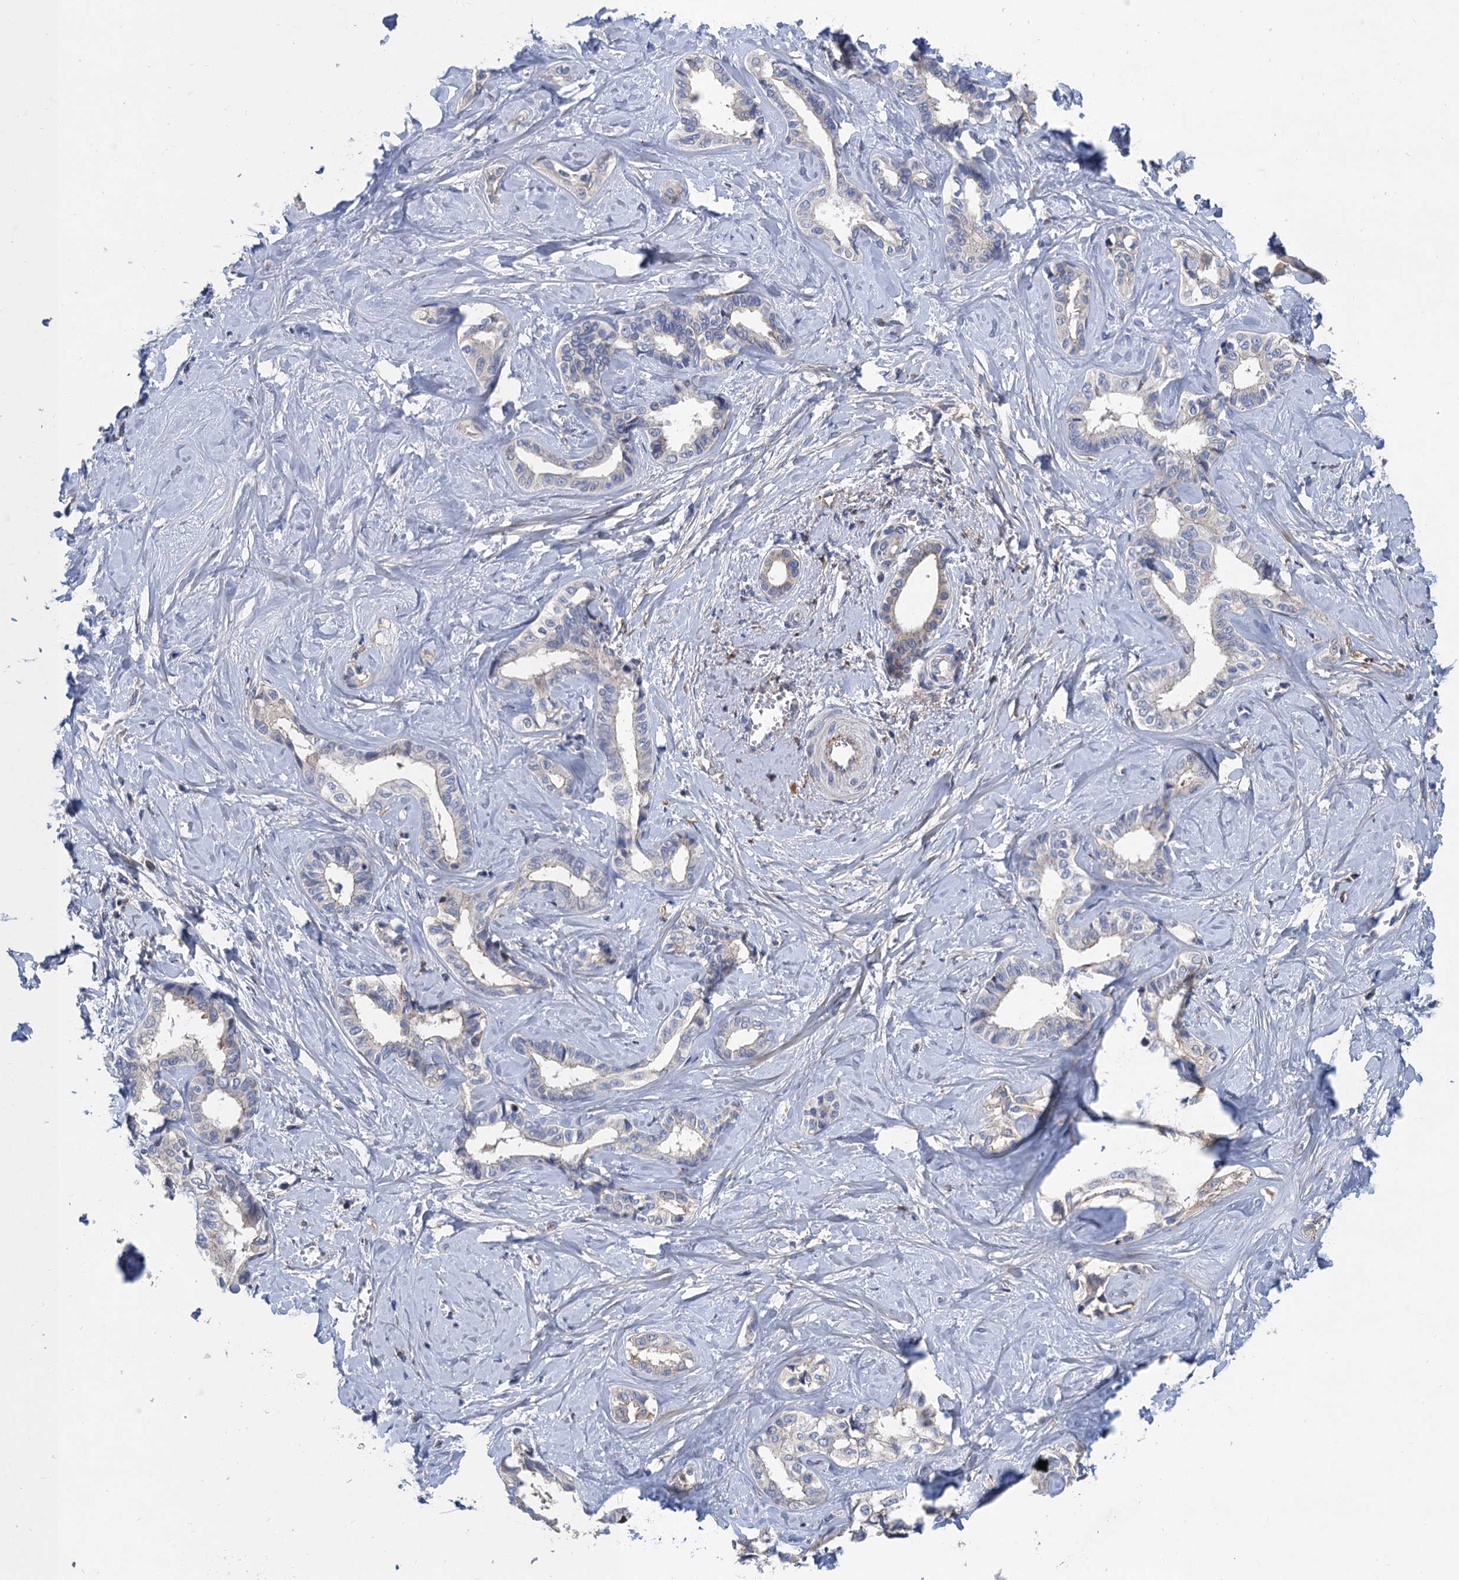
{"staining": {"intensity": "negative", "quantity": "none", "location": "none"}, "tissue": "liver cancer", "cell_type": "Tumor cells", "image_type": "cancer", "snomed": [{"axis": "morphology", "description": "Cholangiocarcinoma"}, {"axis": "topography", "description": "Liver"}], "caption": "Protein analysis of liver cancer reveals no significant positivity in tumor cells.", "gene": "TRAF7", "patient": {"sex": "female", "age": 77}}